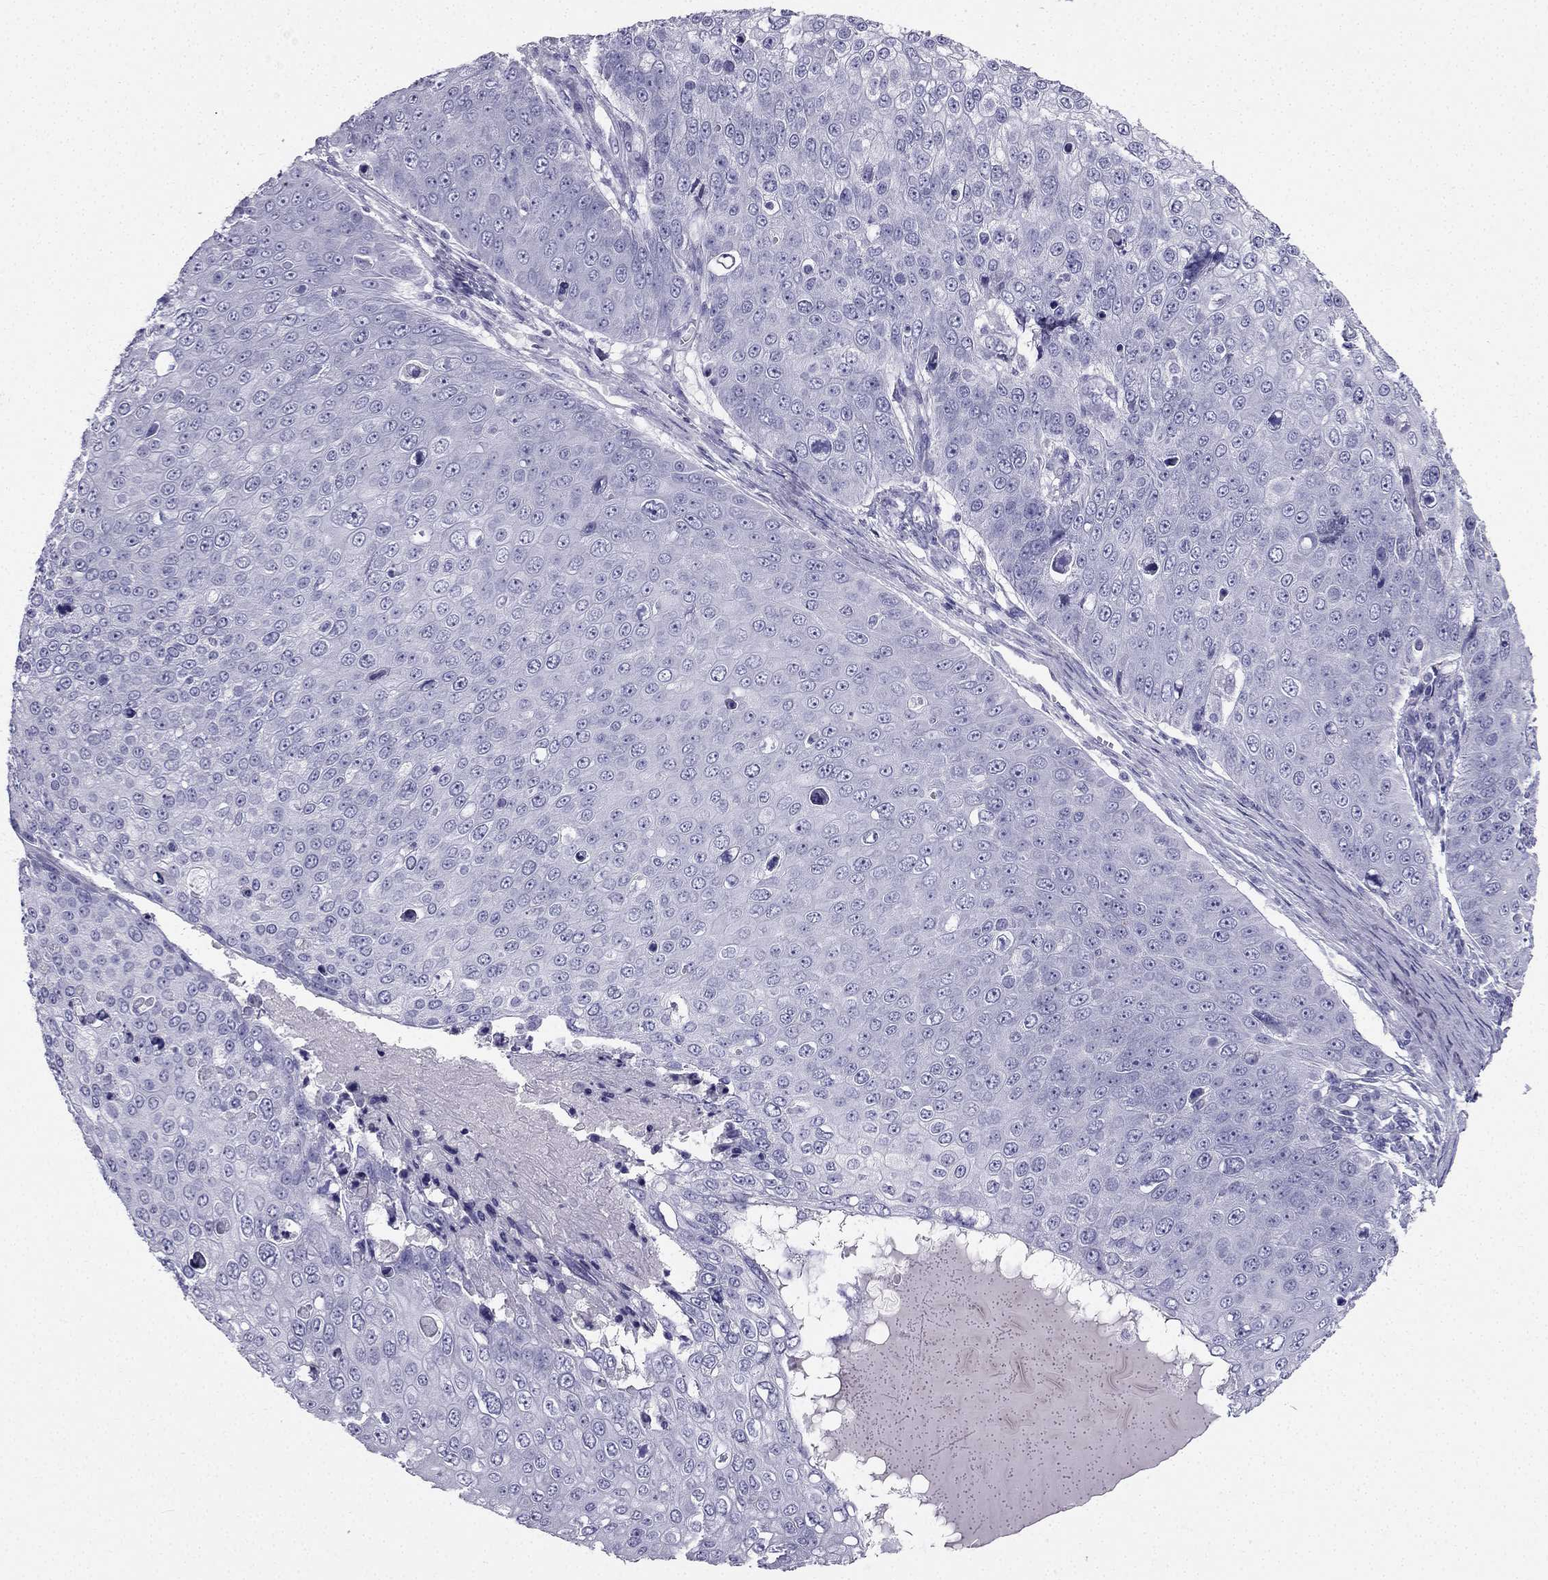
{"staining": {"intensity": "negative", "quantity": "none", "location": "none"}, "tissue": "skin cancer", "cell_type": "Tumor cells", "image_type": "cancer", "snomed": [{"axis": "morphology", "description": "Squamous cell carcinoma, NOS"}, {"axis": "topography", "description": "Skin"}], "caption": "Tumor cells show no significant positivity in skin cancer (squamous cell carcinoma). (Brightfield microscopy of DAB (3,3'-diaminobenzidine) immunohistochemistry at high magnification).", "gene": "TFF3", "patient": {"sex": "male", "age": 71}}